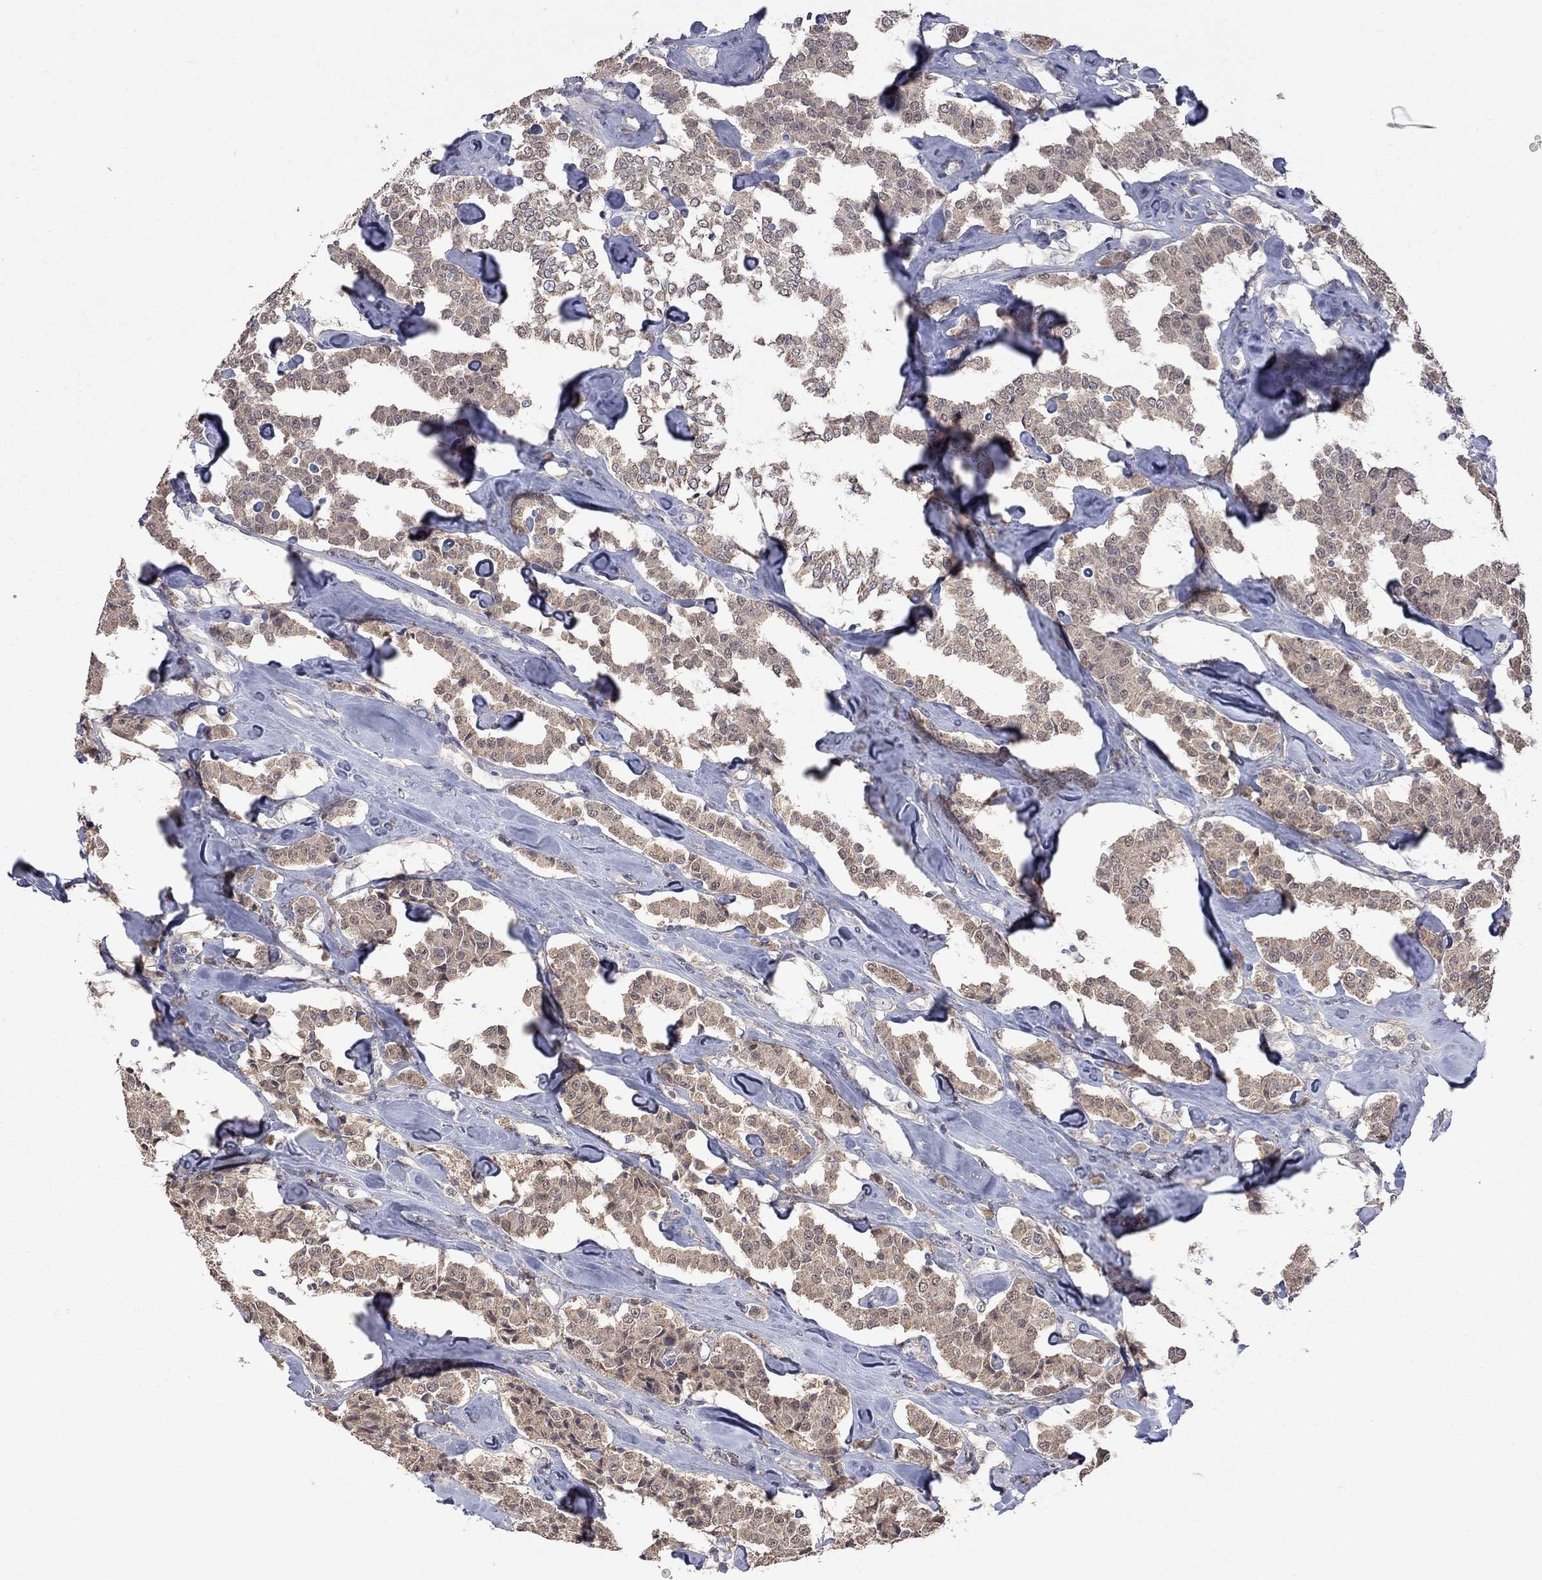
{"staining": {"intensity": "moderate", "quantity": ">75%", "location": "cytoplasmic/membranous"}, "tissue": "carcinoid", "cell_type": "Tumor cells", "image_type": "cancer", "snomed": [{"axis": "morphology", "description": "Carcinoid, malignant, NOS"}, {"axis": "topography", "description": "Pancreas"}], "caption": "Human carcinoid stained with a brown dye shows moderate cytoplasmic/membranous positive expression in approximately >75% of tumor cells.", "gene": "HTR6", "patient": {"sex": "male", "age": 41}}